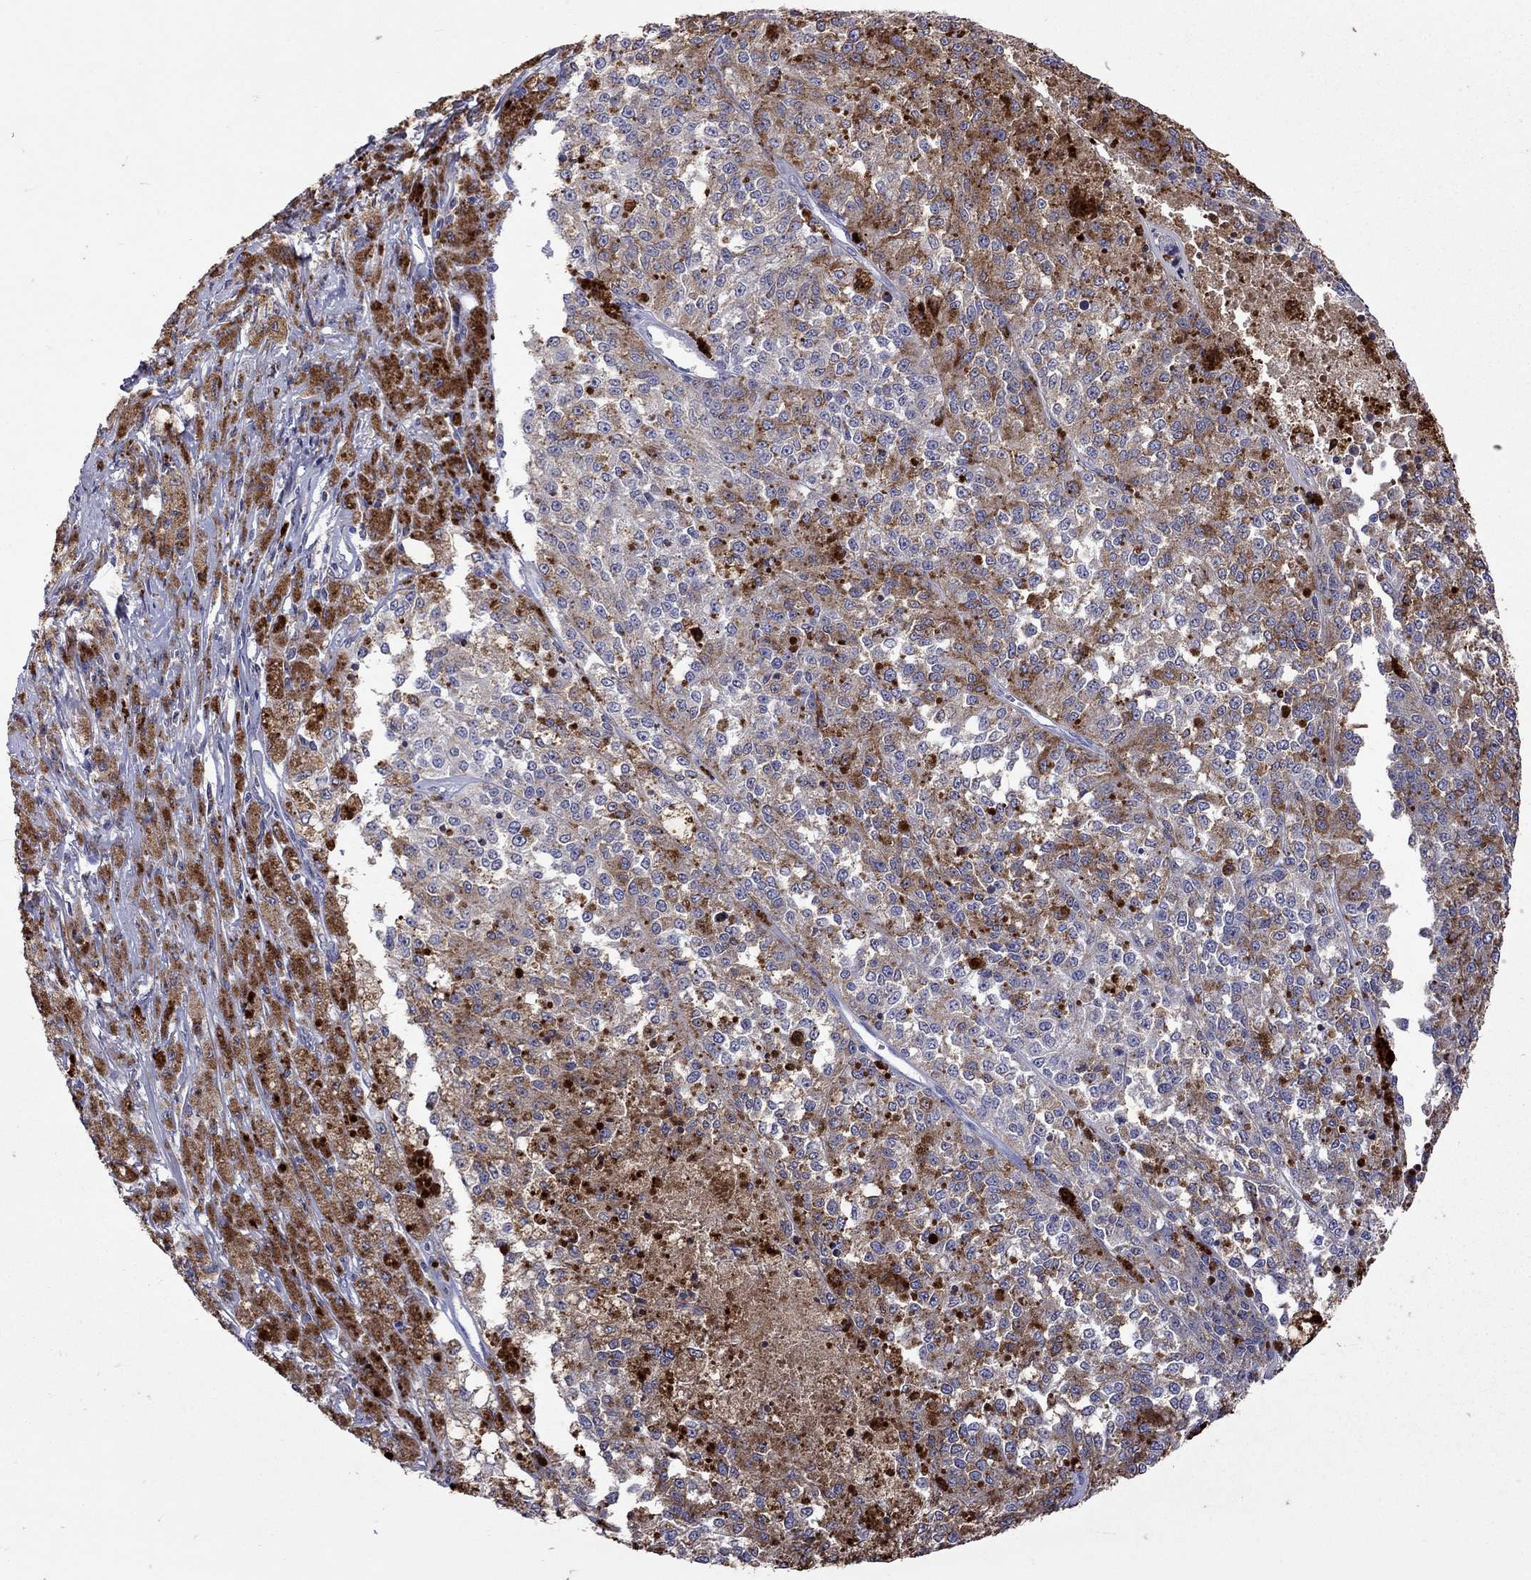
{"staining": {"intensity": "moderate", "quantity": ">75%", "location": "cytoplasmic/membranous"}, "tissue": "melanoma", "cell_type": "Tumor cells", "image_type": "cancer", "snomed": [{"axis": "morphology", "description": "Malignant melanoma, Metastatic site"}, {"axis": "topography", "description": "Lymph node"}], "caption": "Immunohistochemistry of malignant melanoma (metastatic site) demonstrates medium levels of moderate cytoplasmic/membranous positivity in about >75% of tumor cells. Using DAB (3,3'-diaminobenzidine) (brown) and hematoxylin (blue) stains, captured at high magnification using brightfield microscopy.", "gene": "SERPINA3", "patient": {"sex": "female", "age": 64}}